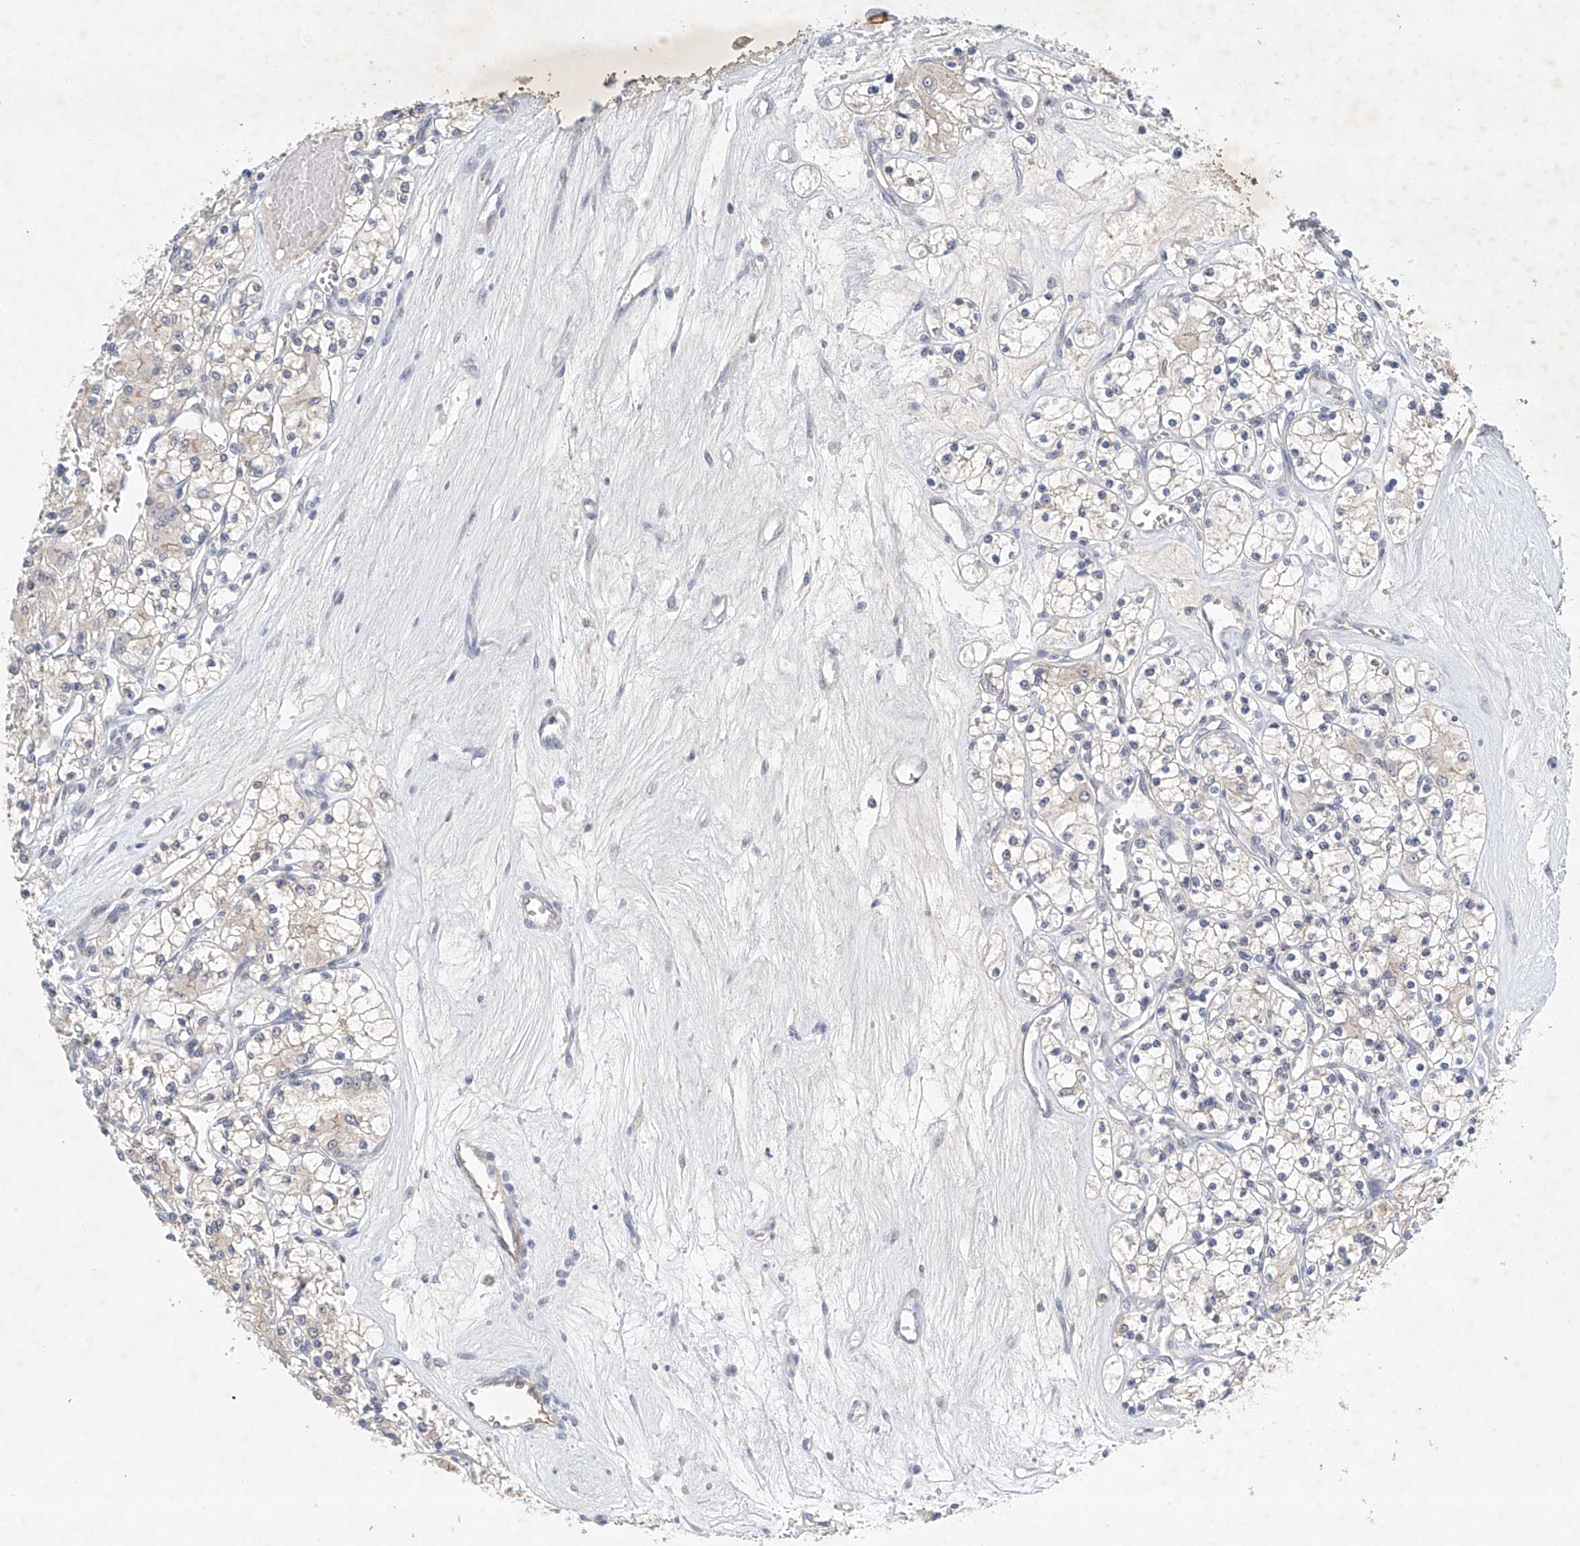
{"staining": {"intensity": "weak", "quantity": "<25%", "location": "cytoplasmic/membranous"}, "tissue": "renal cancer", "cell_type": "Tumor cells", "image_type": "cancer", "snomed": [{"axis": "morphology", "description": "Adenocarcinoma, NOS"}, {"axis": "topography", "description": "Kidney"}], "caption": "A high-resolution histopathology image shows IHC staining of renal cancer, which shows no significant positivity in tumor cells.", "gene": "CARMIL1", "patient": {"sex": "female", "age": 59}}